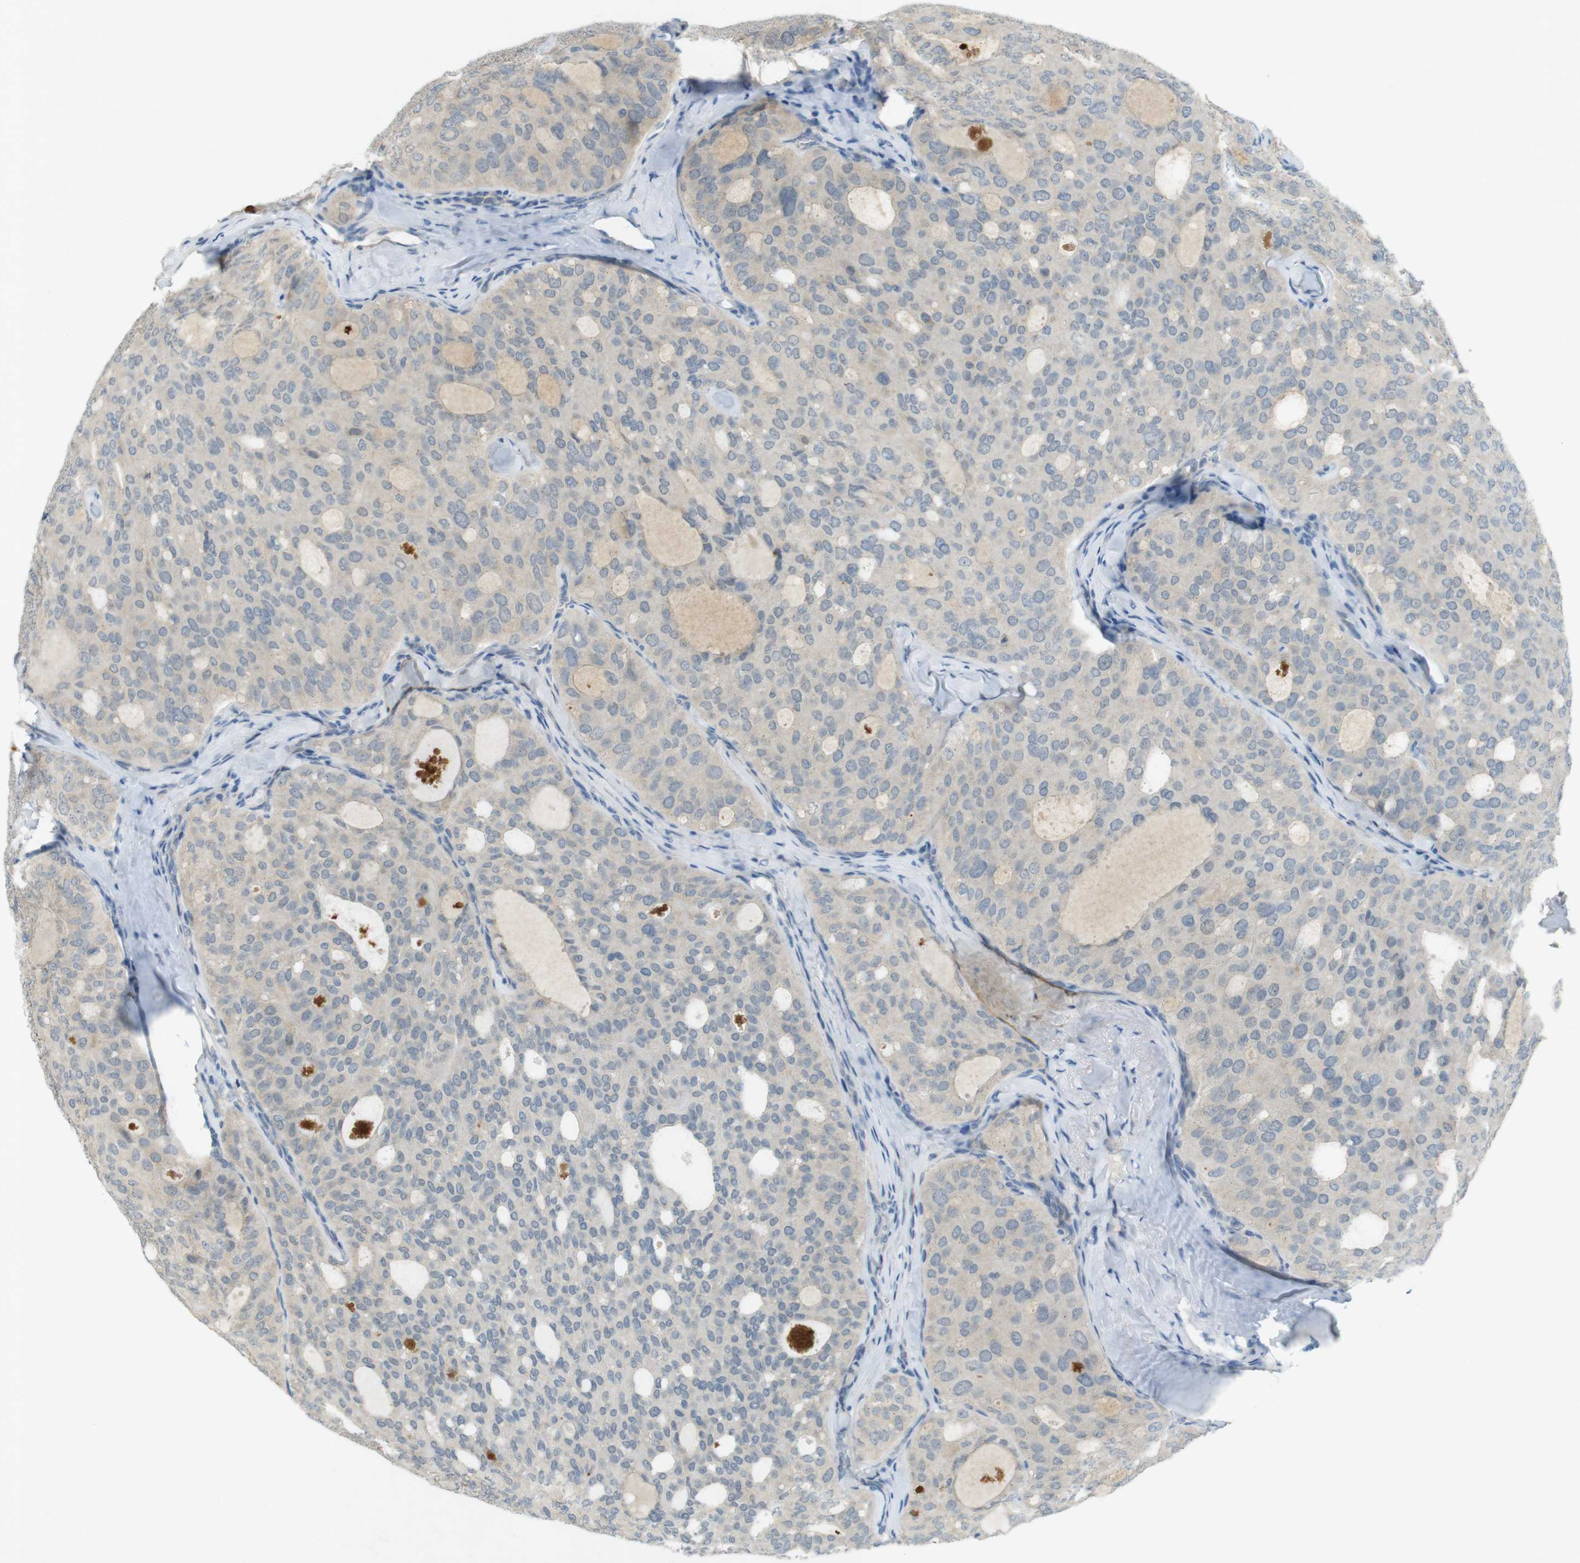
{"staining": {"intensity": "weak", "quantity": ">75%", "location": "cytoplasmic/membranous"}, "tissue": "thyroid cancer", "cell_type": "Tumor cells", "image_type": "cancer", "snomed": [{"axis": "morphology", "description": "Follicular adenoma carcinoma, NOS"}, {"axis": "topography", "description": "Thyroid gland"}], "caption": "The immunohistochemical stain shows weak cytoplasmic/membranous expression in tumor cells of thyroid cancer (follicular adenoma carcinoma) tissue. Nuclei are stained in blue.", "gene": "UGT8", "patient": {"sex": "male", "age": 75}}